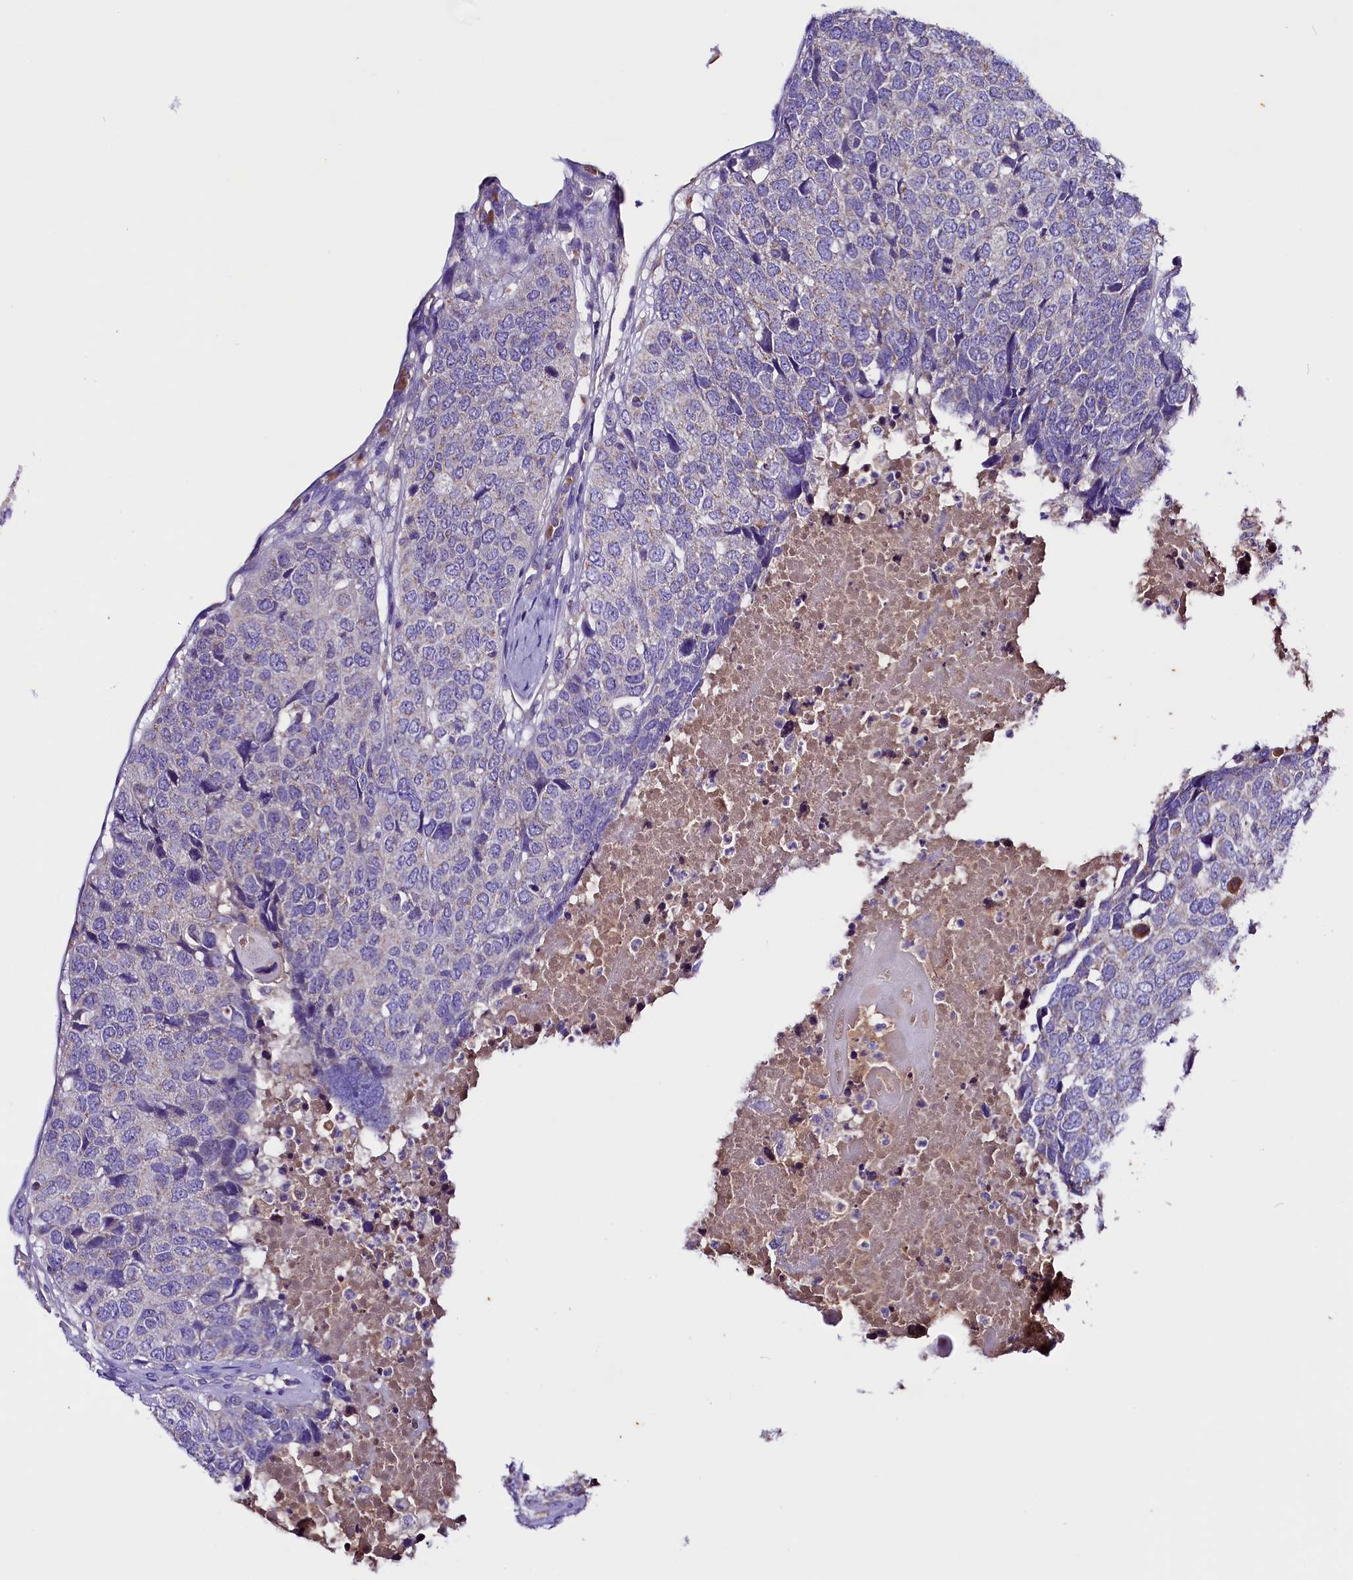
{"staining": {"intensity": "negative", "quantity": "none", "location": "none"}, "tissue": "head and neck cancer", "cell_type": "Tumor cells", "image_type": "cancer", "snomed": [{"axis": "morphology", "description": "Squamous cell carcinoma, NOS"}, {"axis": "topography", "description": "Head-Neck"}], "caption": "An image of human head and neck squamous cell carcinoma is negative for staining in tumor cells.", "gene": "SIX5", "patient": {"sex": "male", "age": 66}}